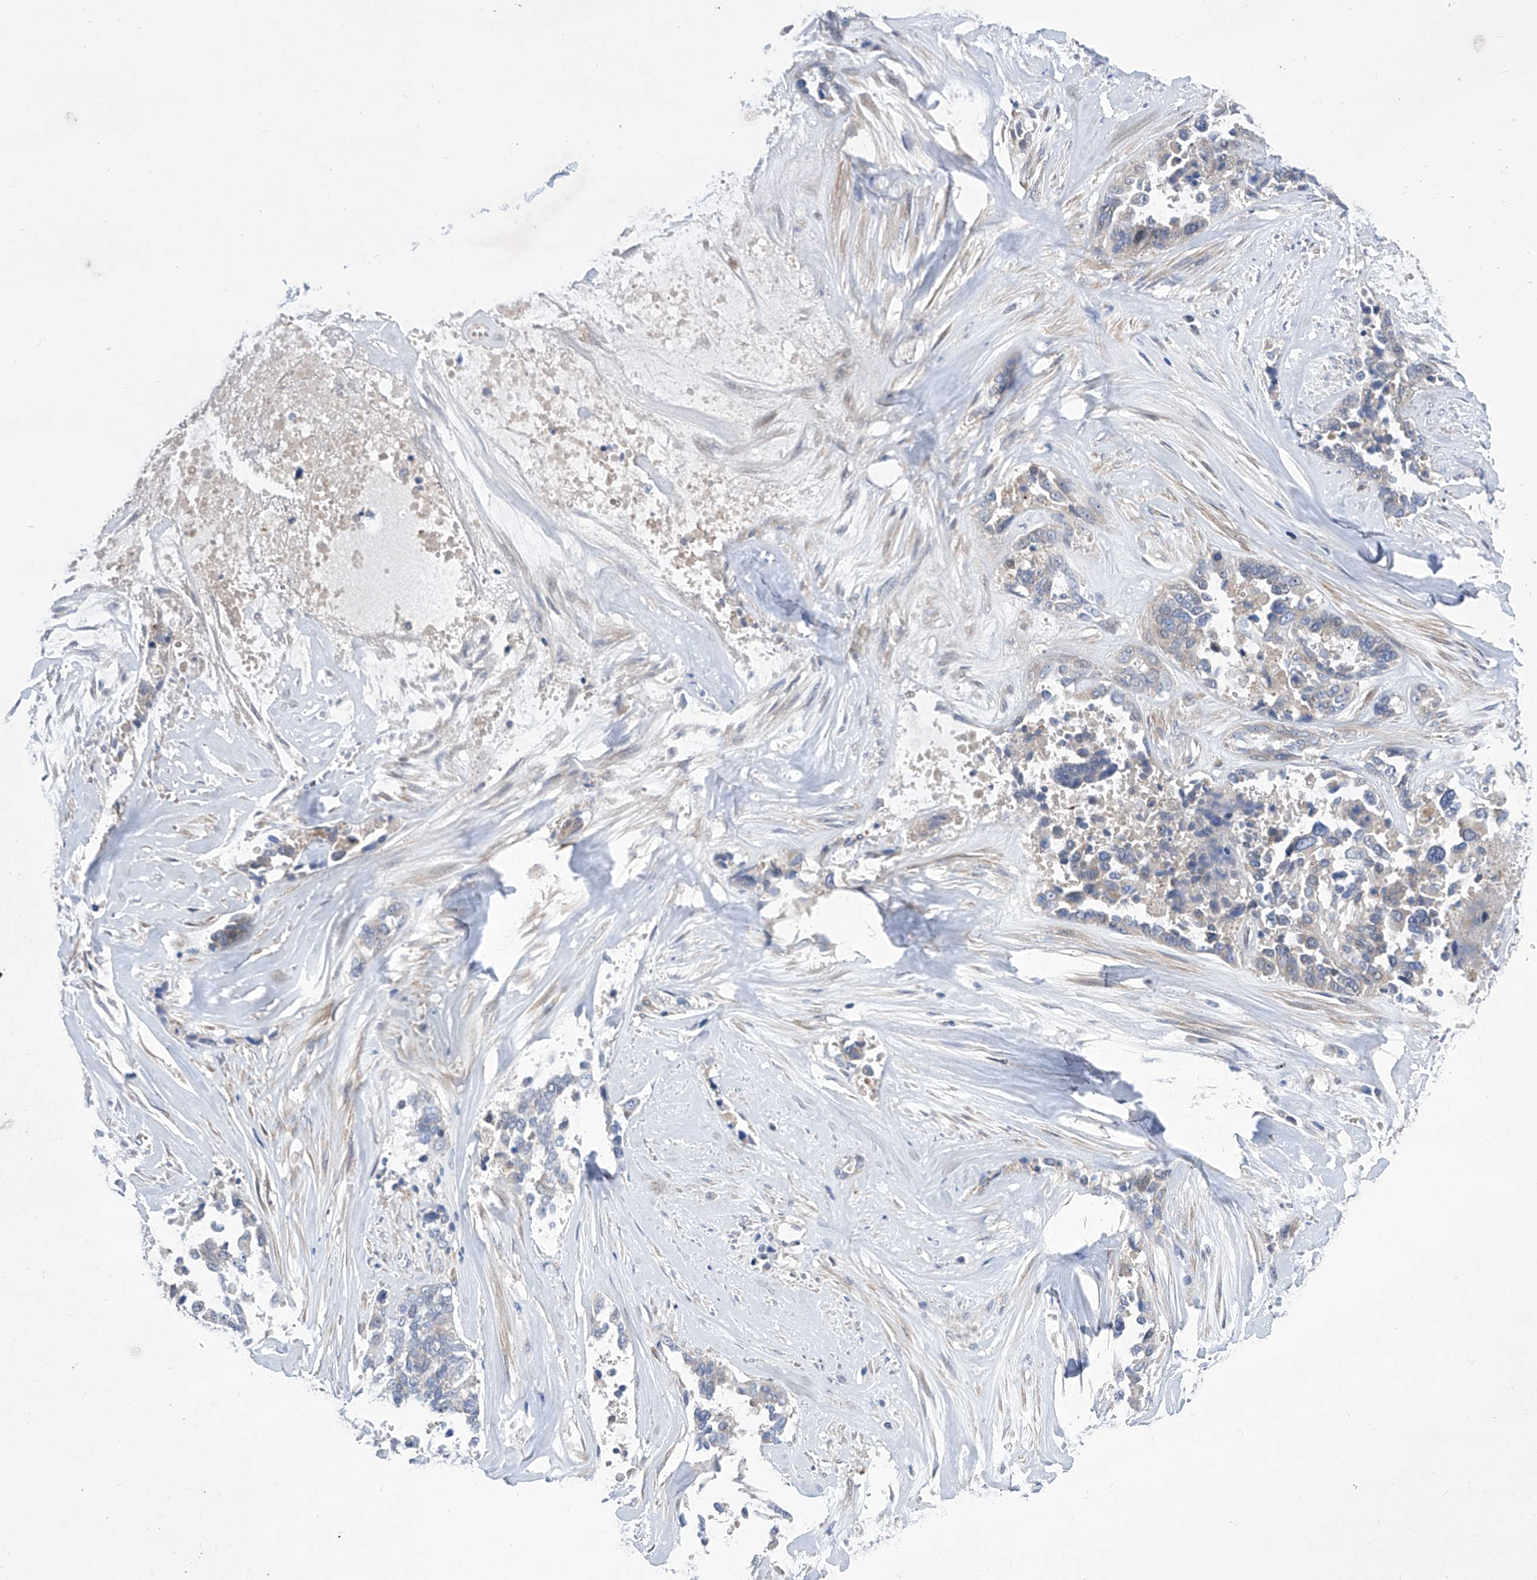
{"staining": {"intensity": "negative", "quantity": "none", "location": "none"}, "tissue": "ovarian cancer", "cell_type": "Tumor cells", "image_type": "cancer", "snomed": [{"axis": "morphology", "description": "Cystadenocarcinoma, serous, NOS"}, {"axis": "topography", "description": "Ovary"}], "caption": "The immunohistochemistry image has no significant expression in tumor cells of ovarian serous cystadenocarcinoma tissue.", "gene": "SRBD1", "patient": {"sex": "female", "age": 44}}